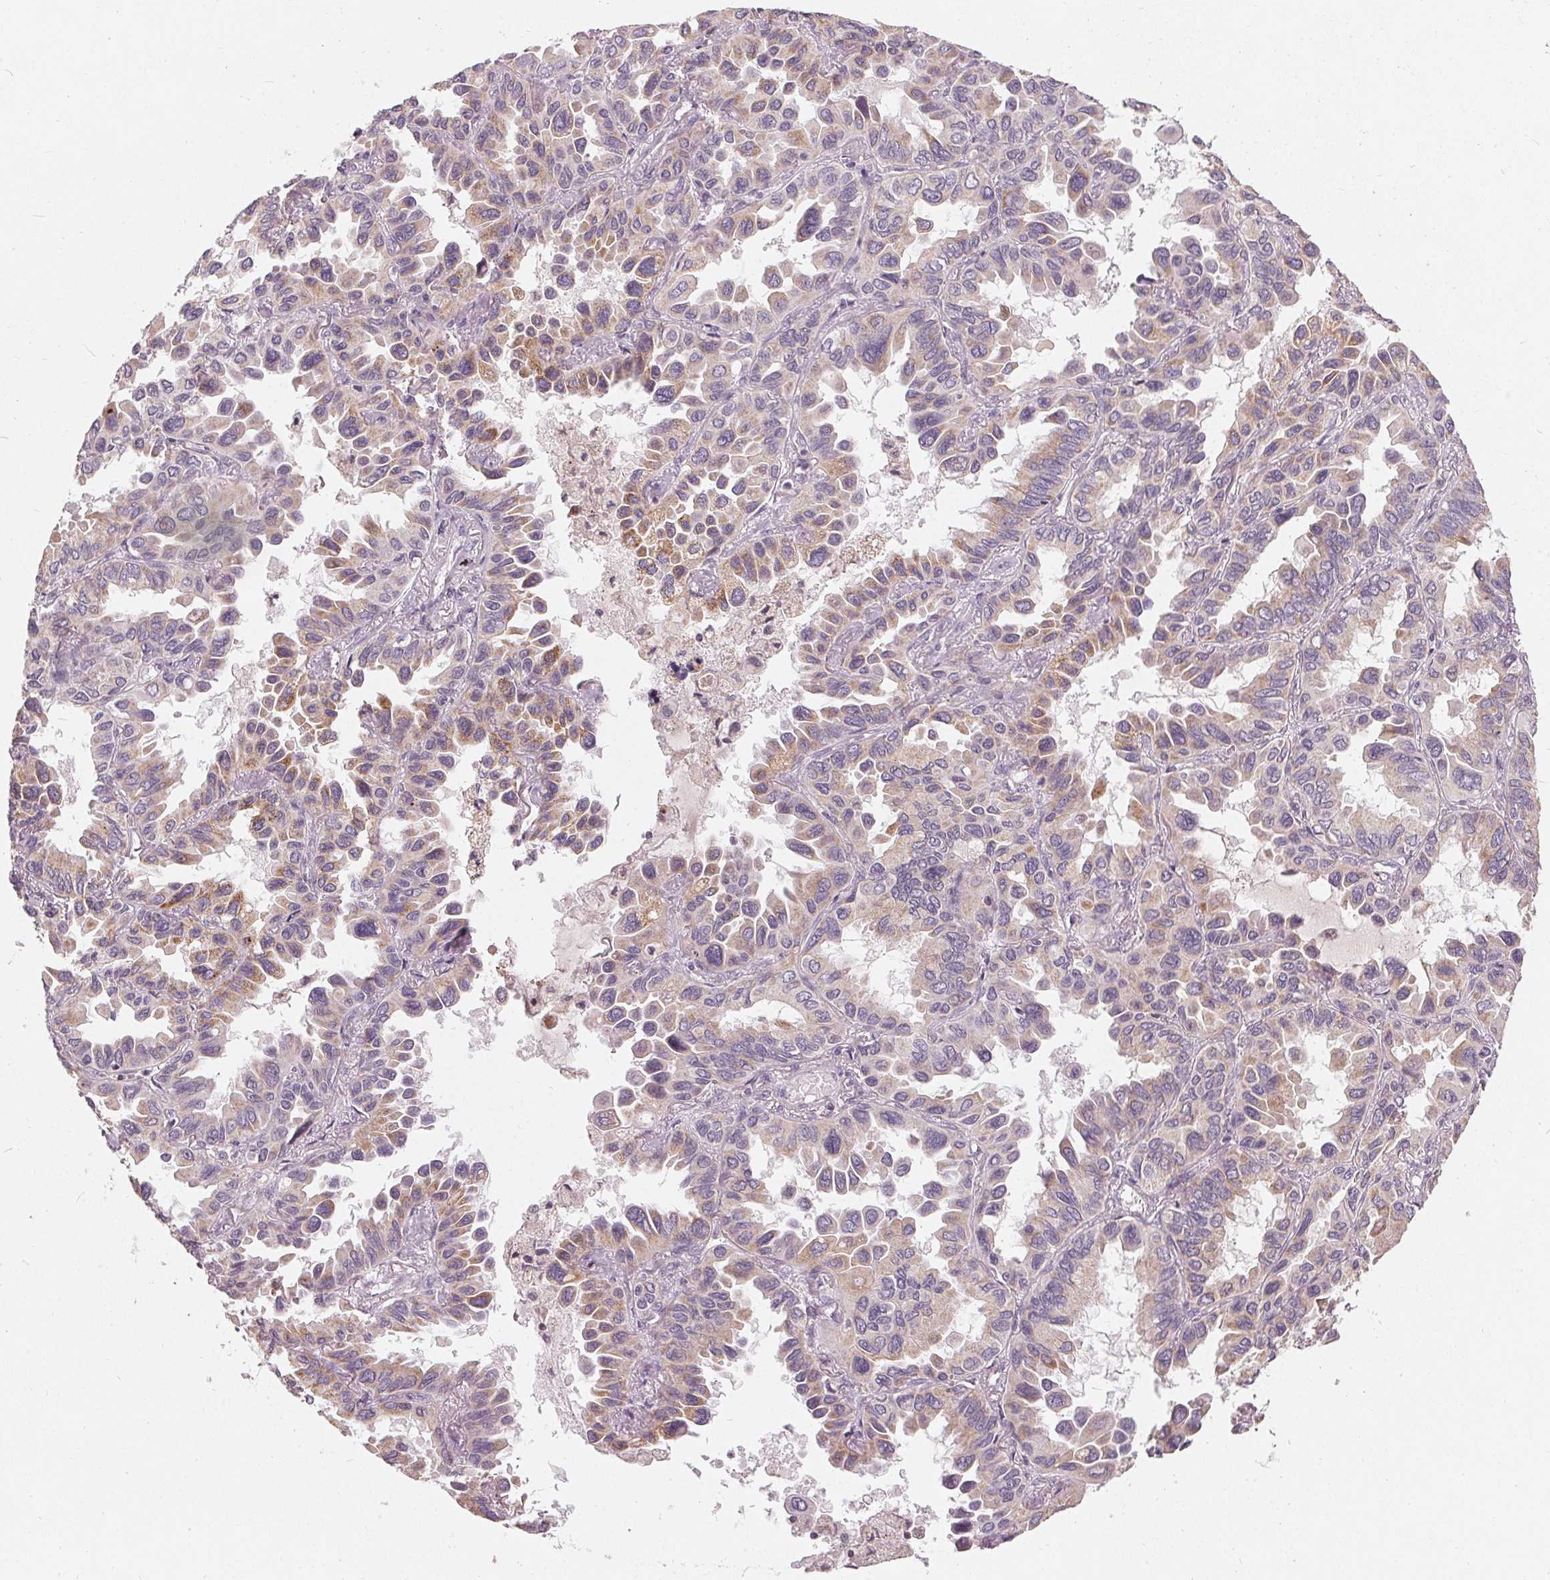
{"staining": {"intensity": "weak", "quantity": "25%-75%", "location": "cytoplasmic/membranous"}, "tissue": "lung cancer", "cell_type": "Tumor cells", "image_type": "cancer", "snomed": [{"axis": "morphology", "description": "Adenocarcinoma, NOS"}, {"axis": "topography", "description": "Lung"}], "caption": "Immunohistochemical staining of adenocarcinoma (lung) exhibits low levels of weak cytoplasmic/membranous expression in about 25%-75% of tumor cells.", "gene": "TRIM60", "patient": {"sex": "male", "age": 64}}